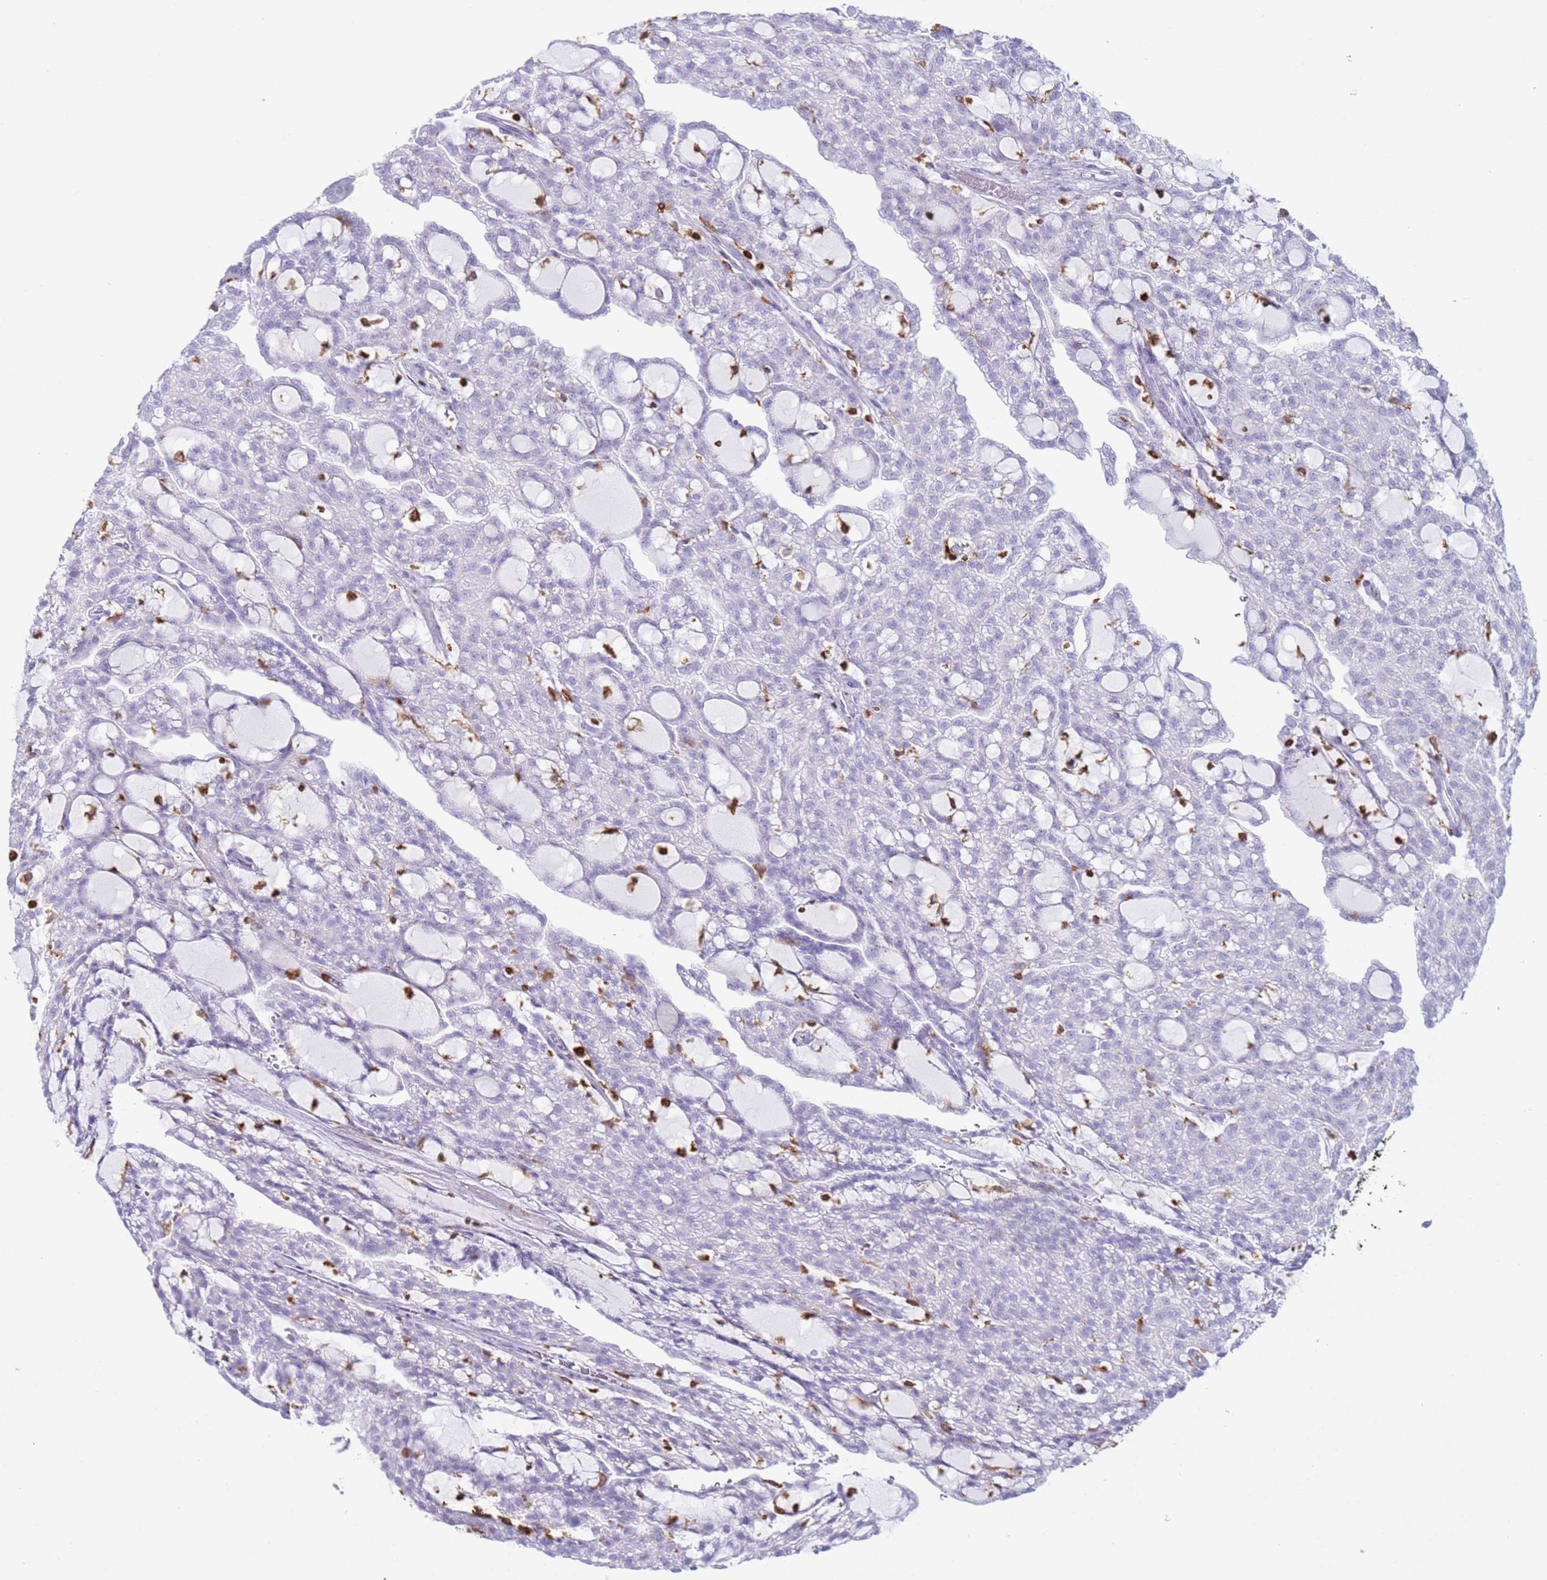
{"staining": {"intensity": "negative", "quantity": "none", "location": "none"}, "tissue": "renal cancer", "cell_type": "Tumor cells", "image_type": "cancer", "snomed": [{"axis": "morphology", "description": "Adenocarcinoma, NOS"}, {"axis": "topography", "description": "Kidney"}], "caption": "Immunohistochemistry histopathology image of neoplastic tissue: human renal cancer stained with DAB (3,3'-diaminobenzidine) reveals no significant protein positivity in tumor cells. (DAB immunohistochemistry (IHC) visualized using brightfield microscopy, high magnification).", "gene": "IRF5", "patient": {"sex": "male", "age": 63}}